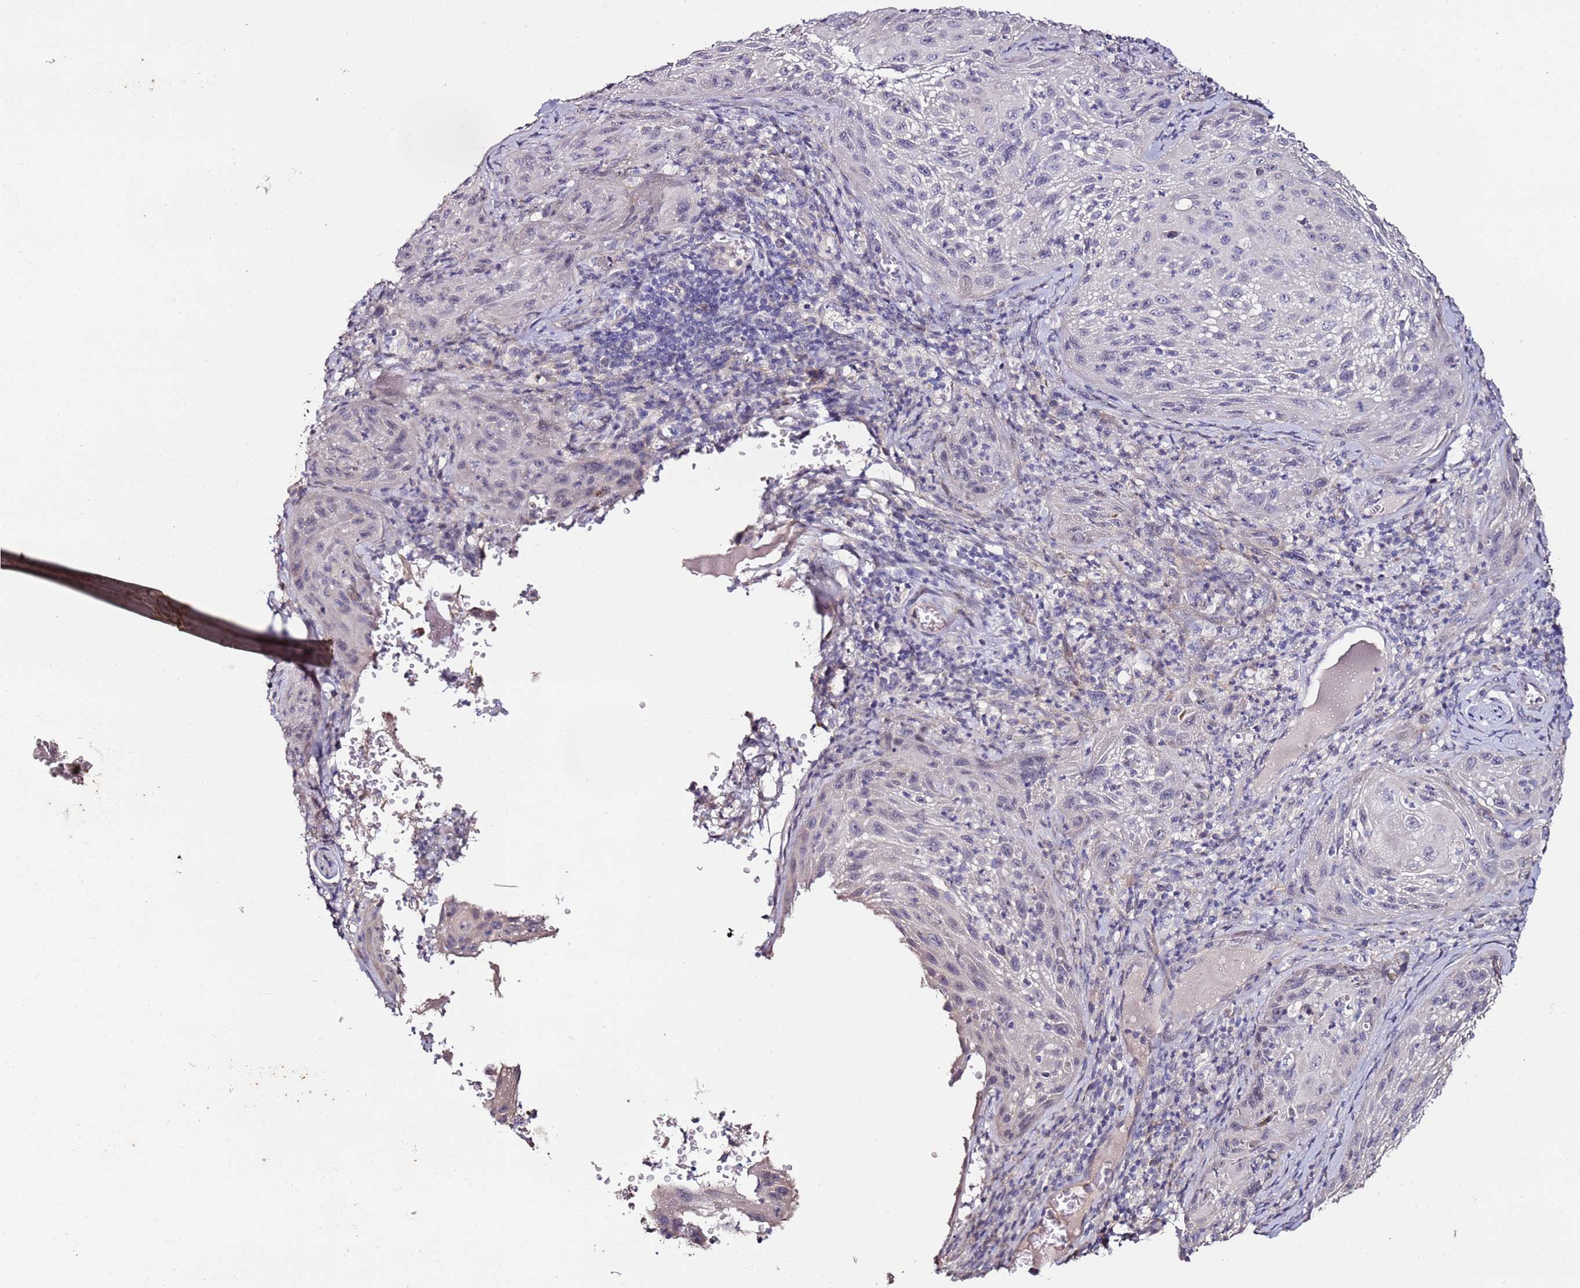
{"staining": {"intensity": "negative", "quantity": "none", "location": "none"}, "tissue": "cervical cancer", "cell_type": "Tumor cells", "image_type": "cancer", "snomed": [{"axis": "morphology", "description": "Squamous cell carcinoma, NOS"}, {"axis": "topography", "description": "Cervix"}], "caption": "Immunohistochemistry (IHC) histopathology image of human cervical cancer (squamous cell carcinoma) stained for a protein (brown), which demonstrates no staining in tumor cells.", "gene": "C3orf80", "patient": {"sex": "female", "age": 42}}